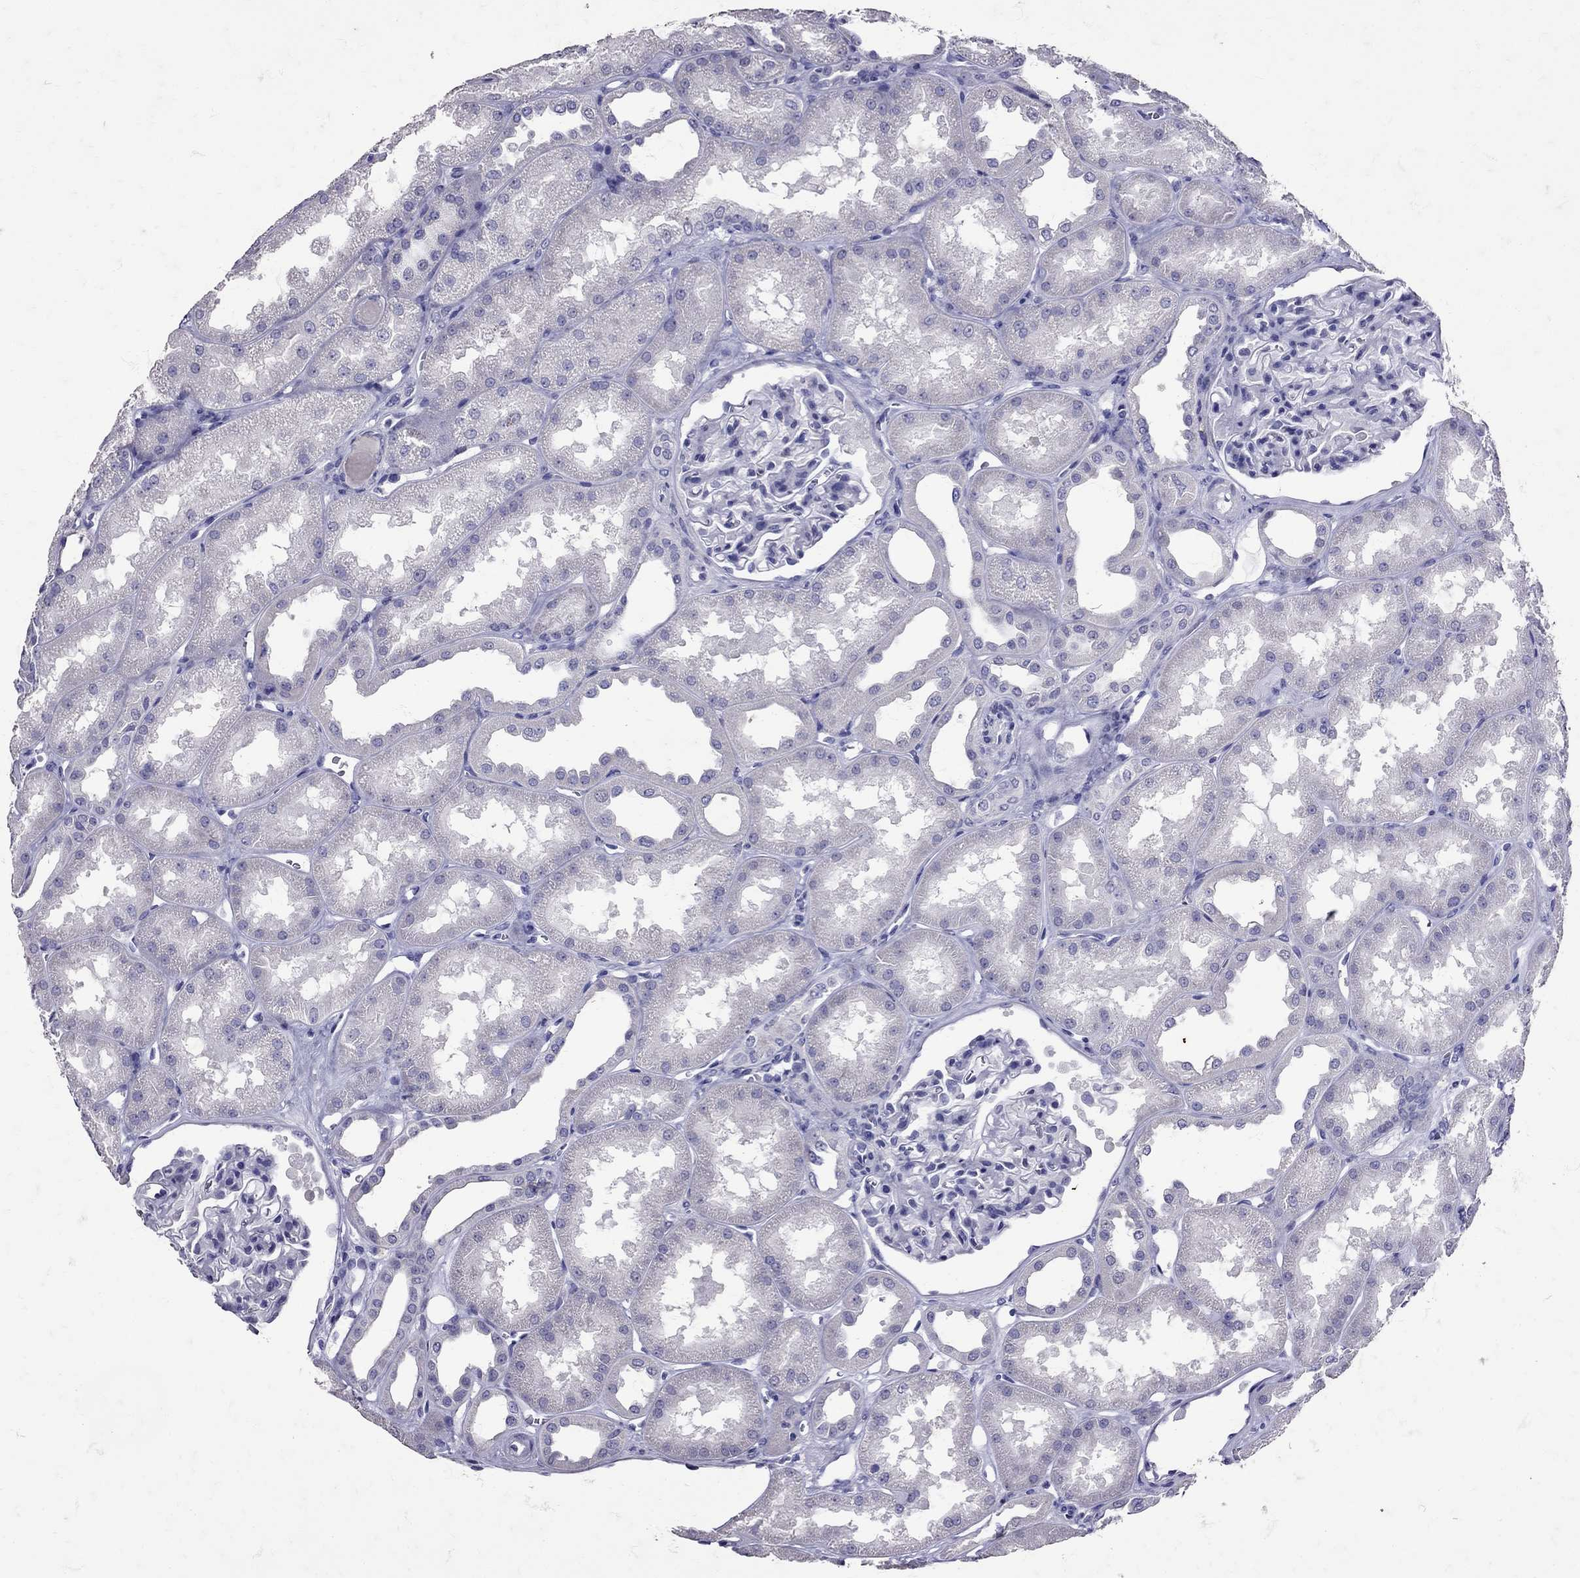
{"staining": {"intensity": "negative", "quantity": "none", "location": "none"}, "tissue": "kidney", "cell_type": "Cells in glomeruli", "image_type": "normal", "snomed": [{"axis": "morphology", "description": "Normal tissue, NOS"}, {"axis": "topography", "description": "Kidney"}], "caption": "Immunohistochemistry (IHC) histopathology image of normal kidney: human kidney stained with DAB (3,3'-diaminobenzidine) reveals no significant protein positivity in cells in glomeruli. (Immunohistochemistry (IHC), brightfield microscopy, high magnification).", "gene": "SST", "patient": {"sex": "male", "age": 61}}